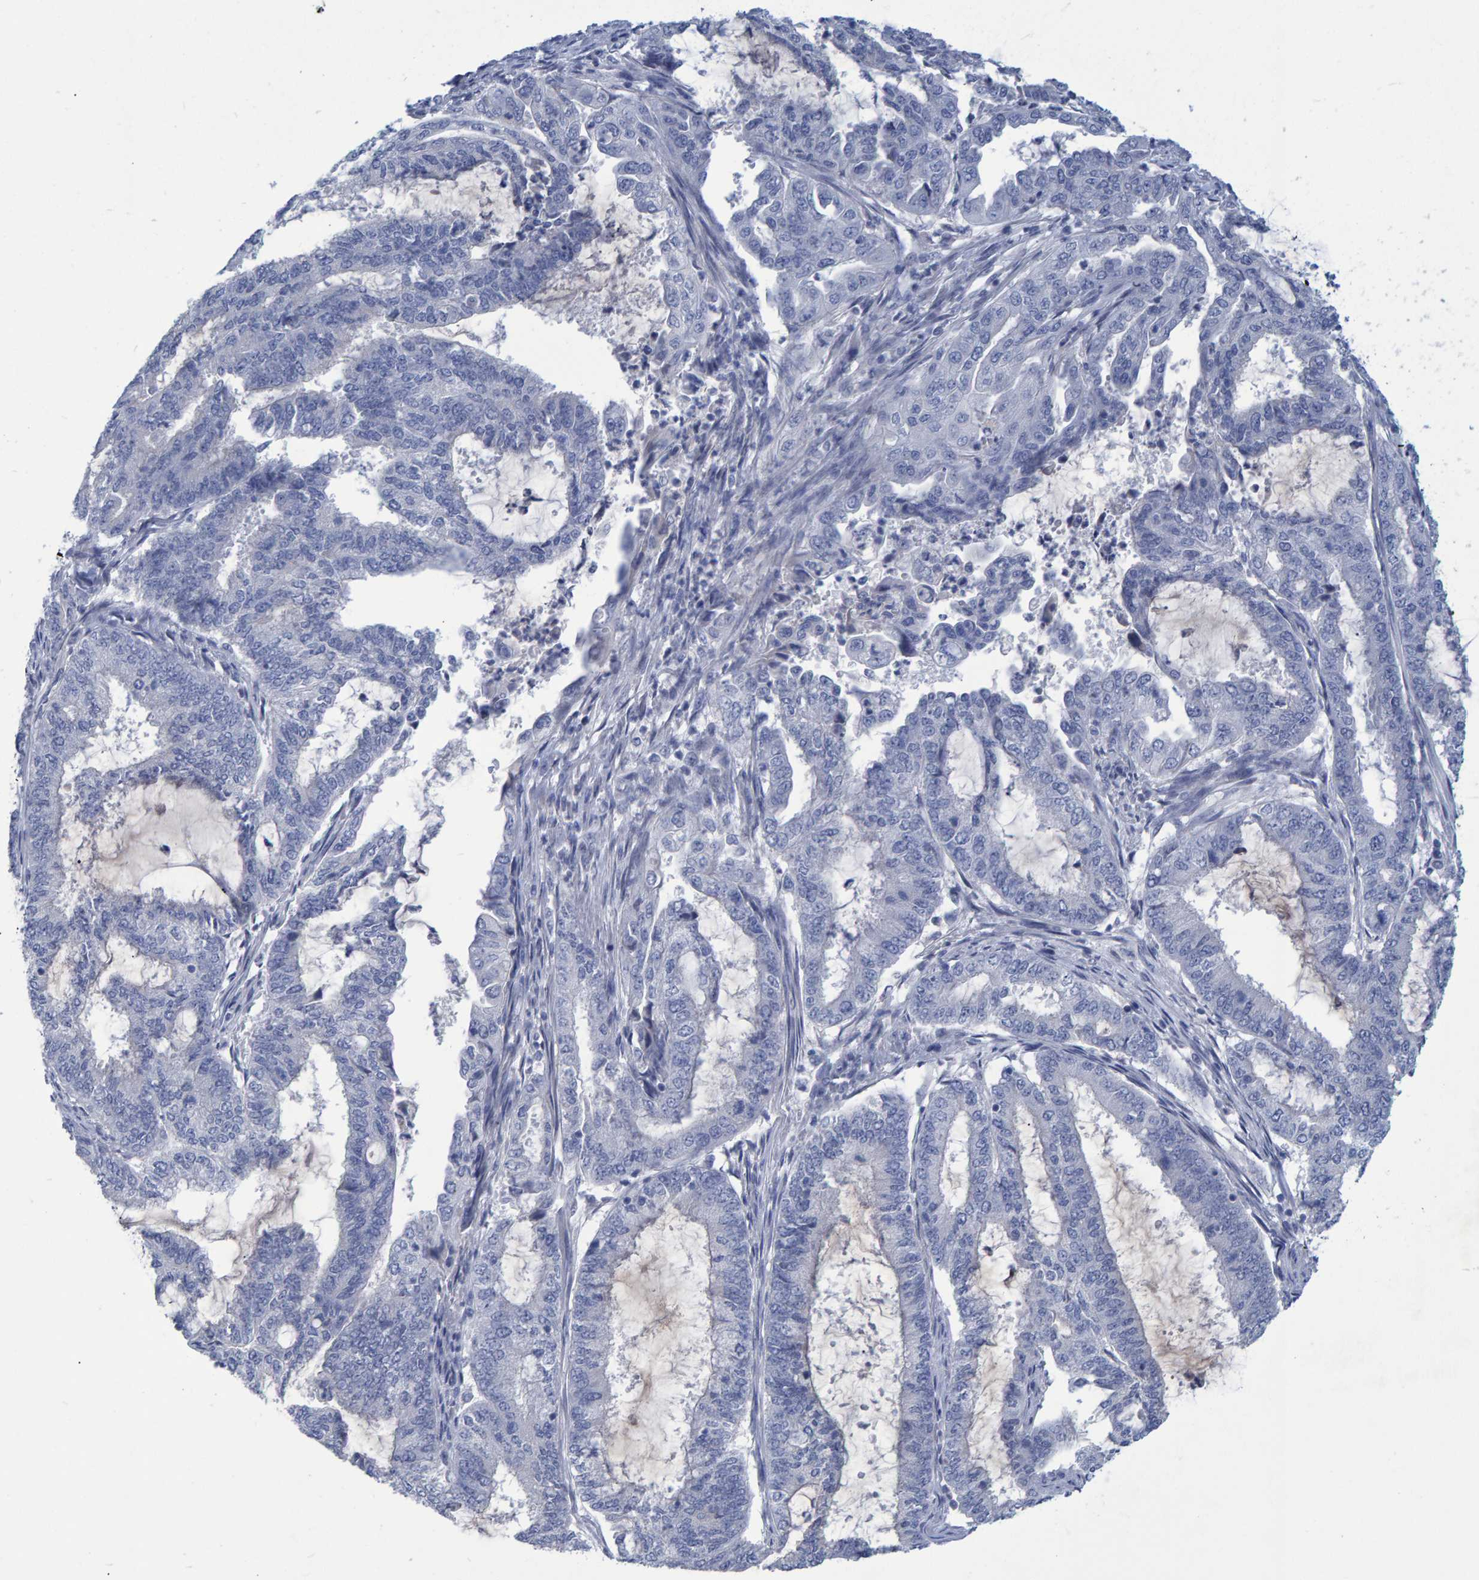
{"staining": {"intensity": "negative", "quantity": "none", "location": "none"}, "tissue": "endometrial cancer", "cell_type": "Tumor cells", "image_type": "cancer", "snomed": [{"axis": "morphology", "description": "Adenocarcinoma, NOS"}, {"axis": "topography", "description": "Endometrium"}], "caption": "A high-resolution image shows IHC staining of endometrial cancer (adenocarcinoma), which shows no significant staining in tumor cells.", "gene": "PROCA1", "patient": {"sex": "female", "age": 51}}